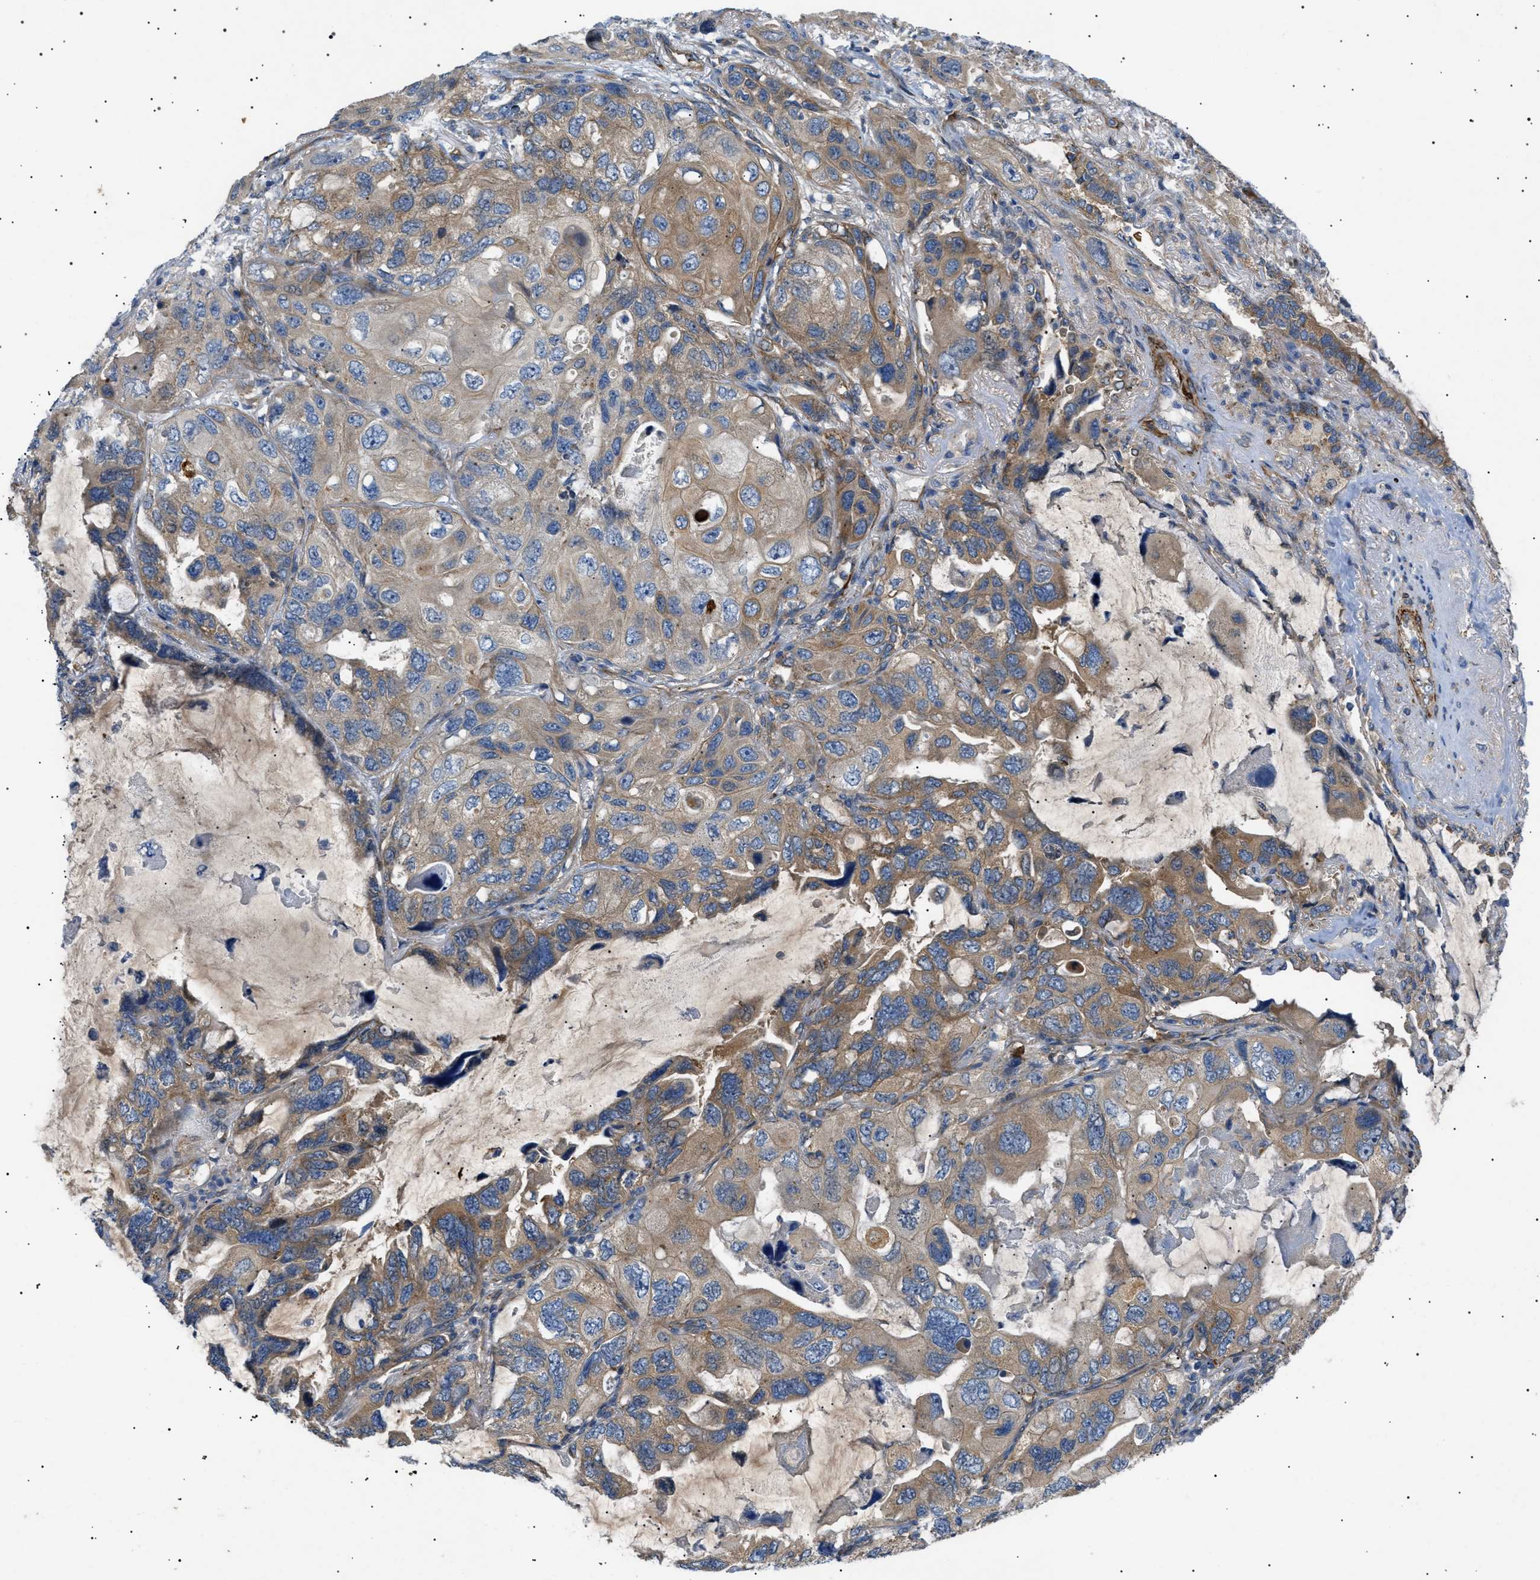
{"staining": {"intensity": "moderate", "quantity": "25%-75%", "location": "cytoplasmic/membranous"}, "tissue": "lung cancer", "cell_type": "Tumor cells", "image_type": "cancer", "snomed": [{"axis": "morphology", "description": "Squamous cell carcinoma, NOS"}, {"axis": "topography", "description": "Lung"}], "caption": "A micrograph of squamous cell carcinoma (lung) stained for a protein demonstrates moderate cytoplasmic/membranous brown staining in tumor cells. Using DAB (brown) and hematoxylin (blue) stains, captured at high magnification using brightfield microscopy.", "gene": "CCDC186", "patient": {"sex": "female", "age": 73}}